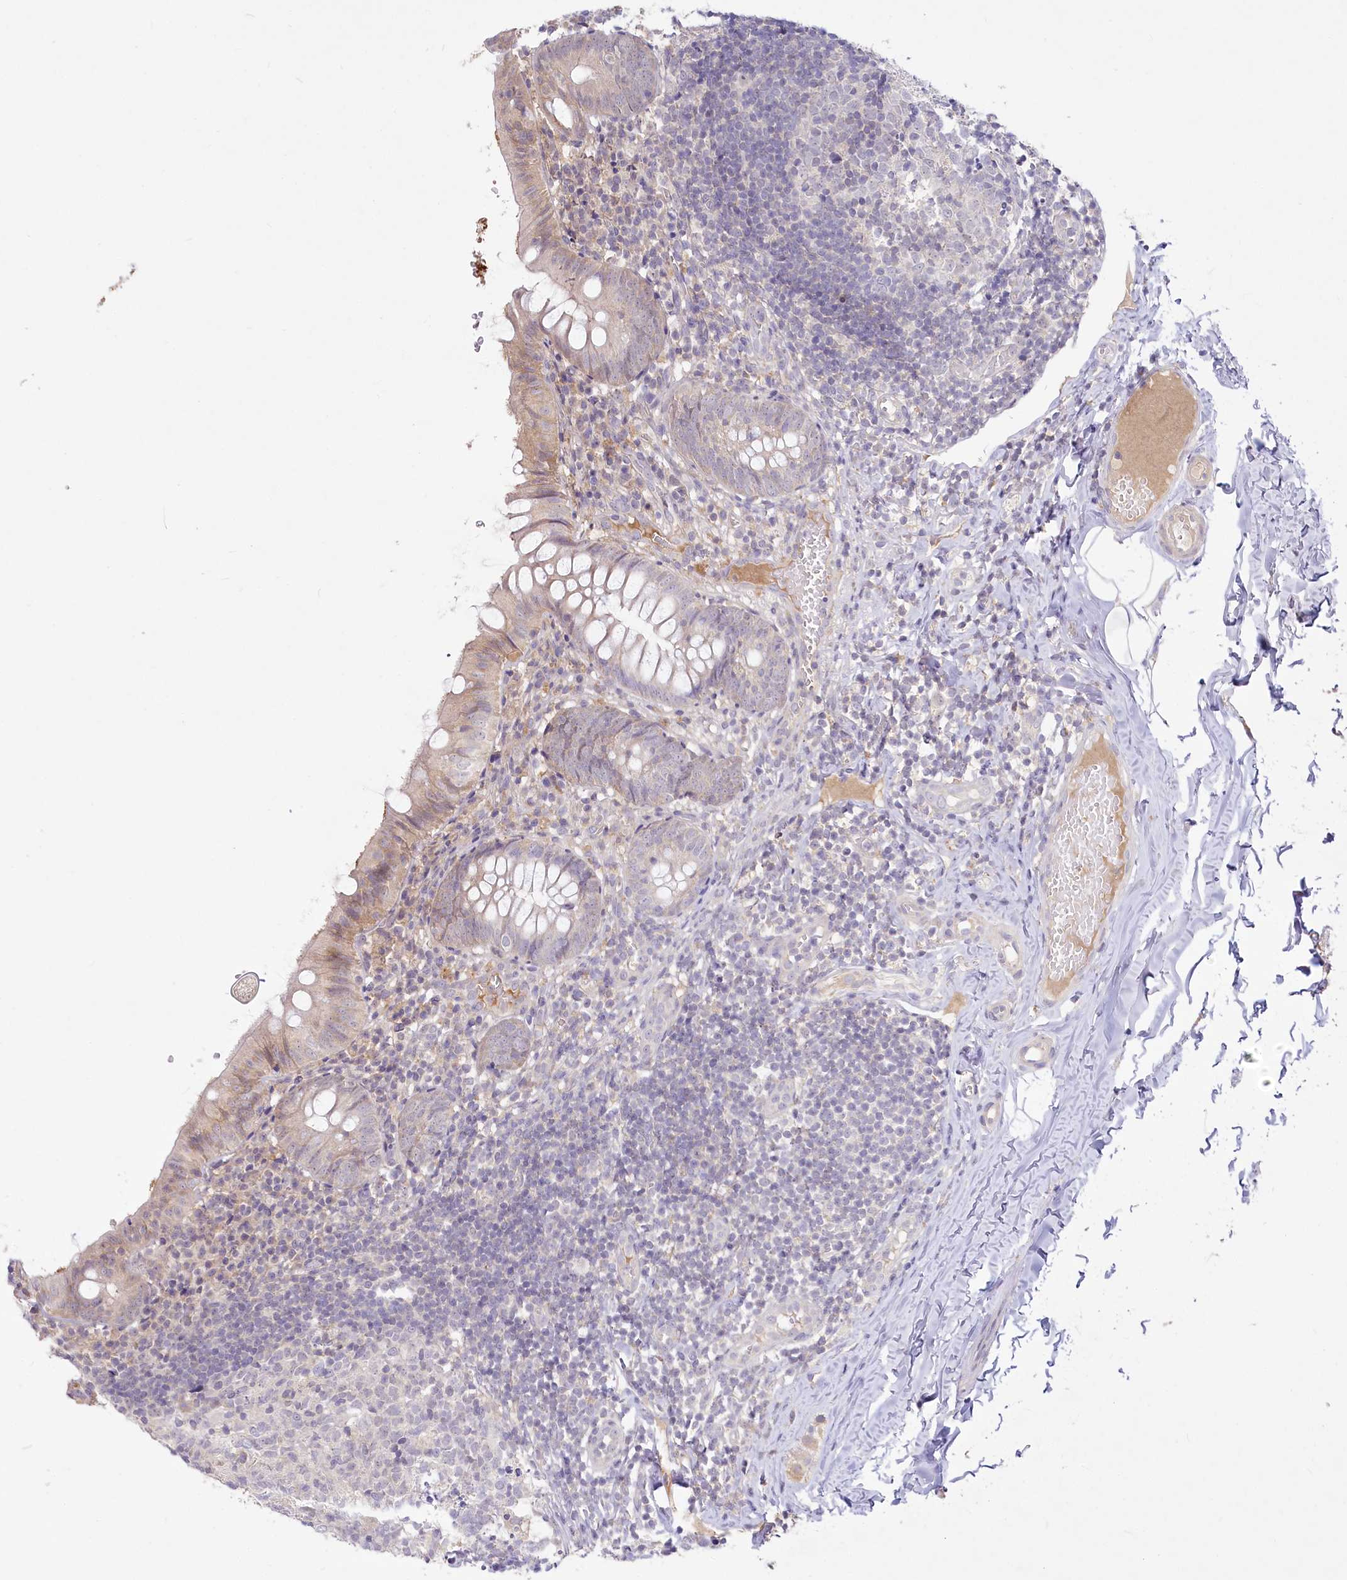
{"staining": {"intensity": "weak", "quantity": "<25%", "location": "cytoplasmic/membranous"}, "tissue": "appendix", "cell_type": "Glandular cells", "image_type": "normal", "snomed": [{"axis": "morphology", "description": "Normal tissue, NOS"}, {"axis": "topography", "description": "Appendix"}], "caption": "The image reveals no staining of glandular cells in normal appendix. (DAB (3,3'-diaminobenzidine) IHC, high magnification).", "gene": "EFHC2", "patient": {"sex": "male", "age": 8}}